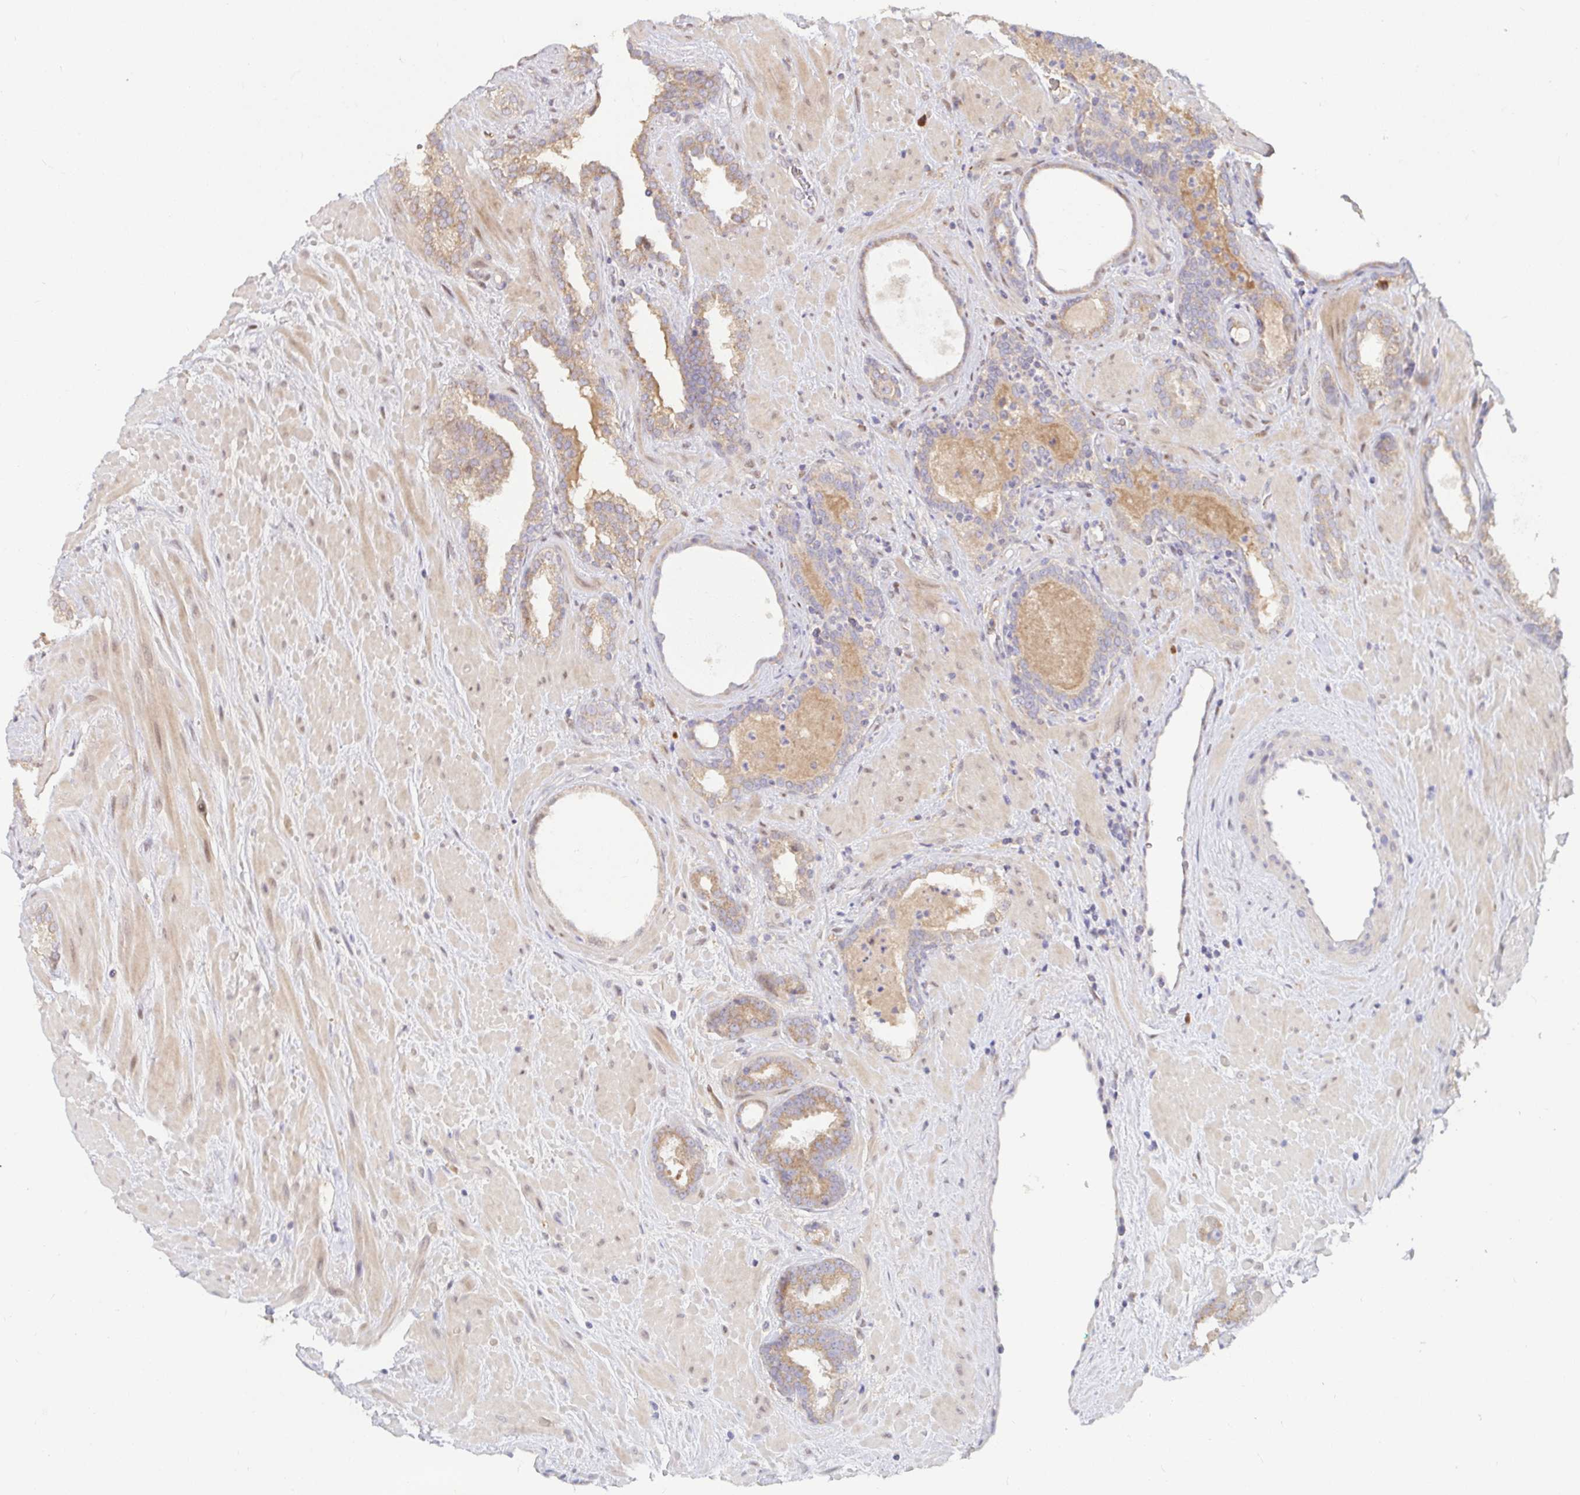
{"staining": {"intensity": "moderate", "quantity": ">75%", "location": "cytoplasmic/membranous"}, "tissue": "prostate cancer", "cell_type": "Tumor cells", "image_type": "cancer", "snomed": [{"axis": "morphology", "description": "Adenocarcinoma, Low grade"}, {"axis": "topography", "description": "Prostate"}], "caption": "Protein staining displays moderate cytoplasmic/membranous staining in about >75% of tumor cells in prostate cancer (adenocarcinoma (low-grade)).", "gene": "LARP1", "patient": {"sex": "male", "age": 62}}